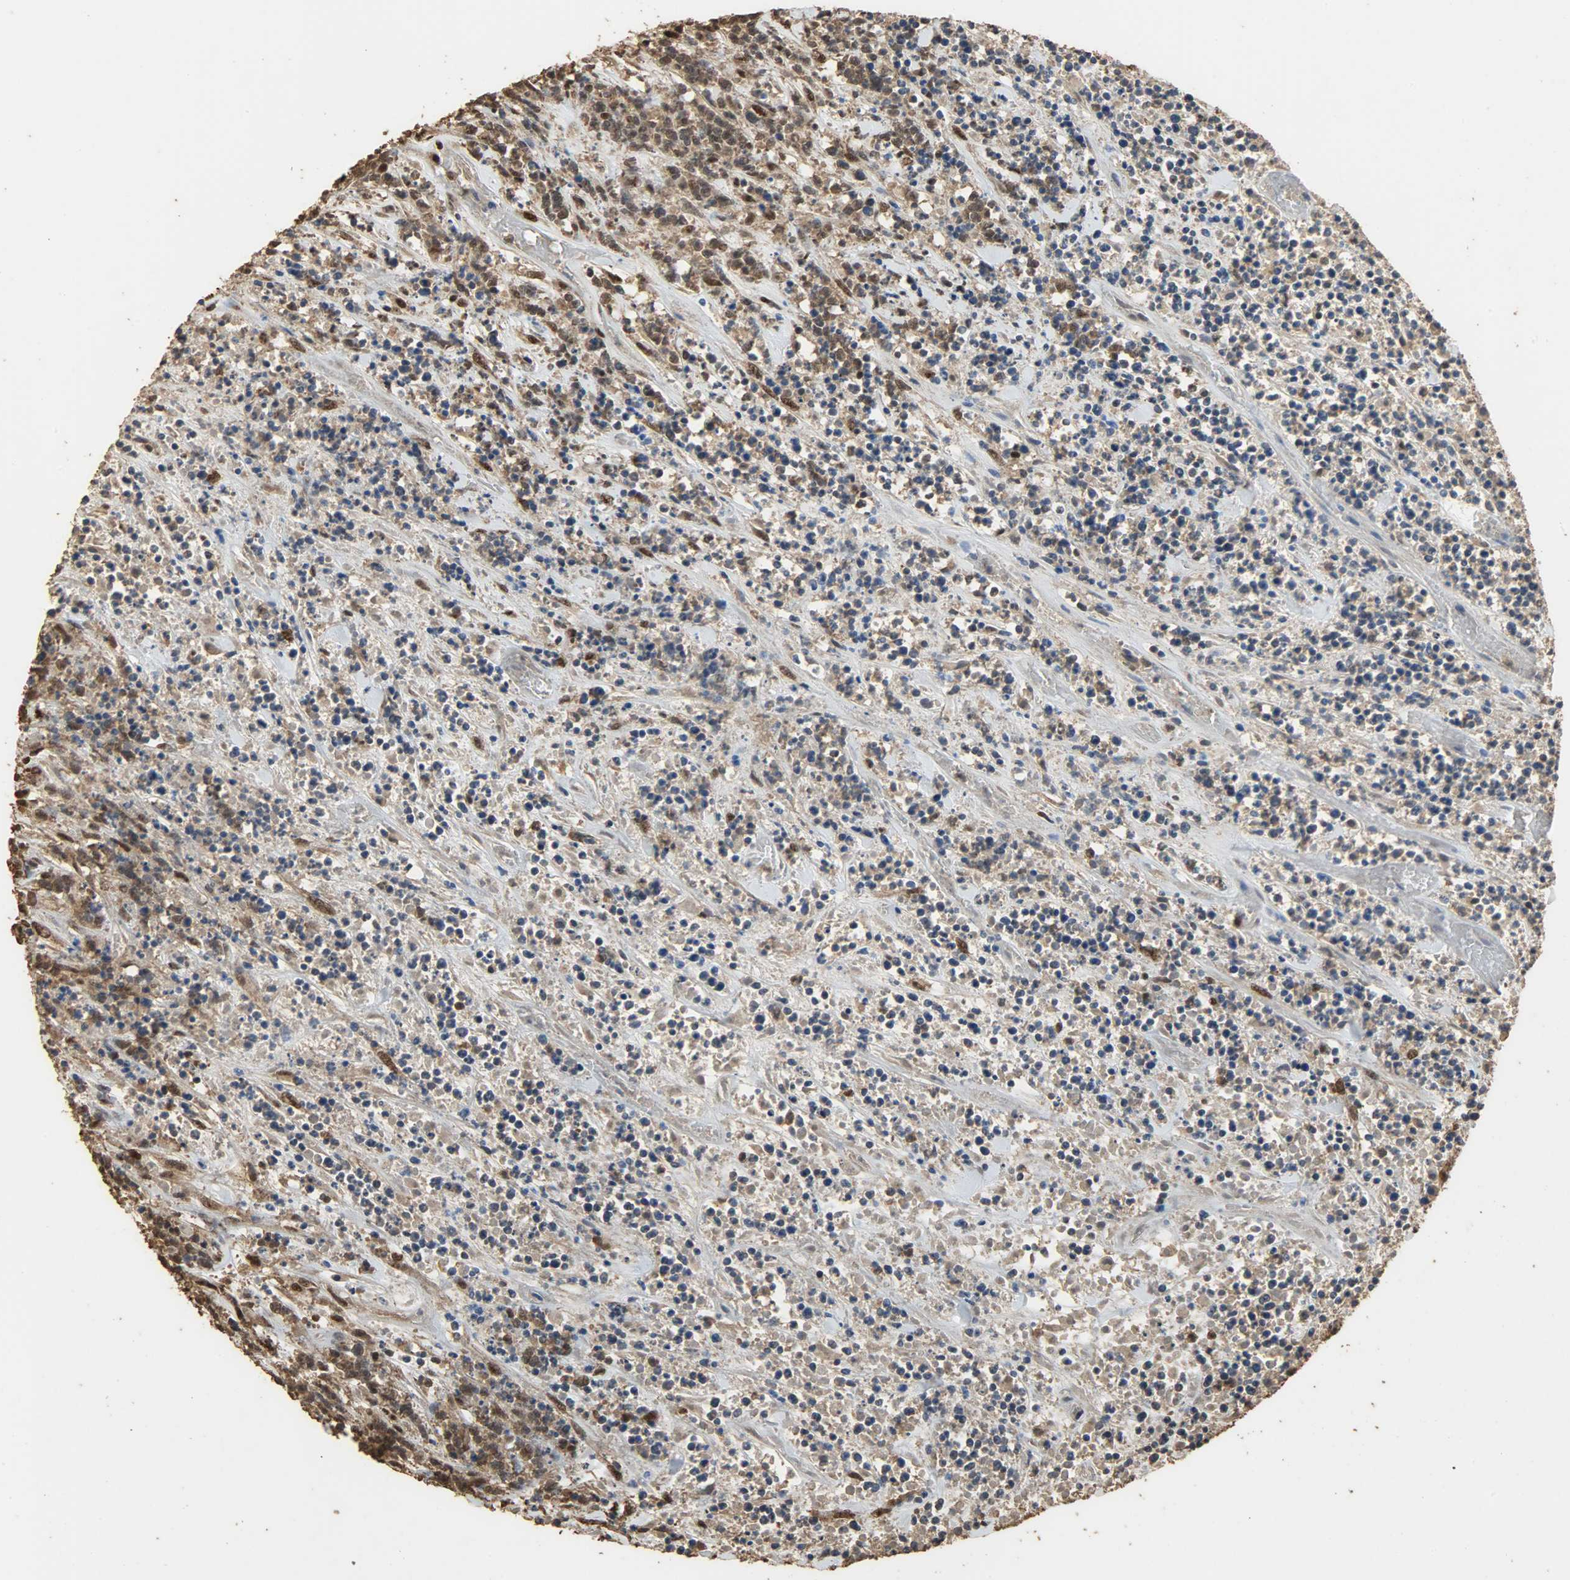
{"staining": {"intensity": "moderate", "quantity": "25%-75%", "location": "cytoplasmic/membranous"}, "tissue": "lymphoma", "cell_type": "Tumor cells", "image_type": "cancer", "snomed": [{"axis": "morphology", "description": "Malignant lymphoma, non-Hodgkin's type, High grade"}, {"axis": "topography", "description": "Soft tissue"}], "caption": "Immunohistochemical staining of lymphoma displays medium levels of moderate cytoplasmic/membranous protein positivity in approximately 25%-75% of tumor cells.", "gene": "CCNT2", "patient": {"sex": "male", "age": 18}}